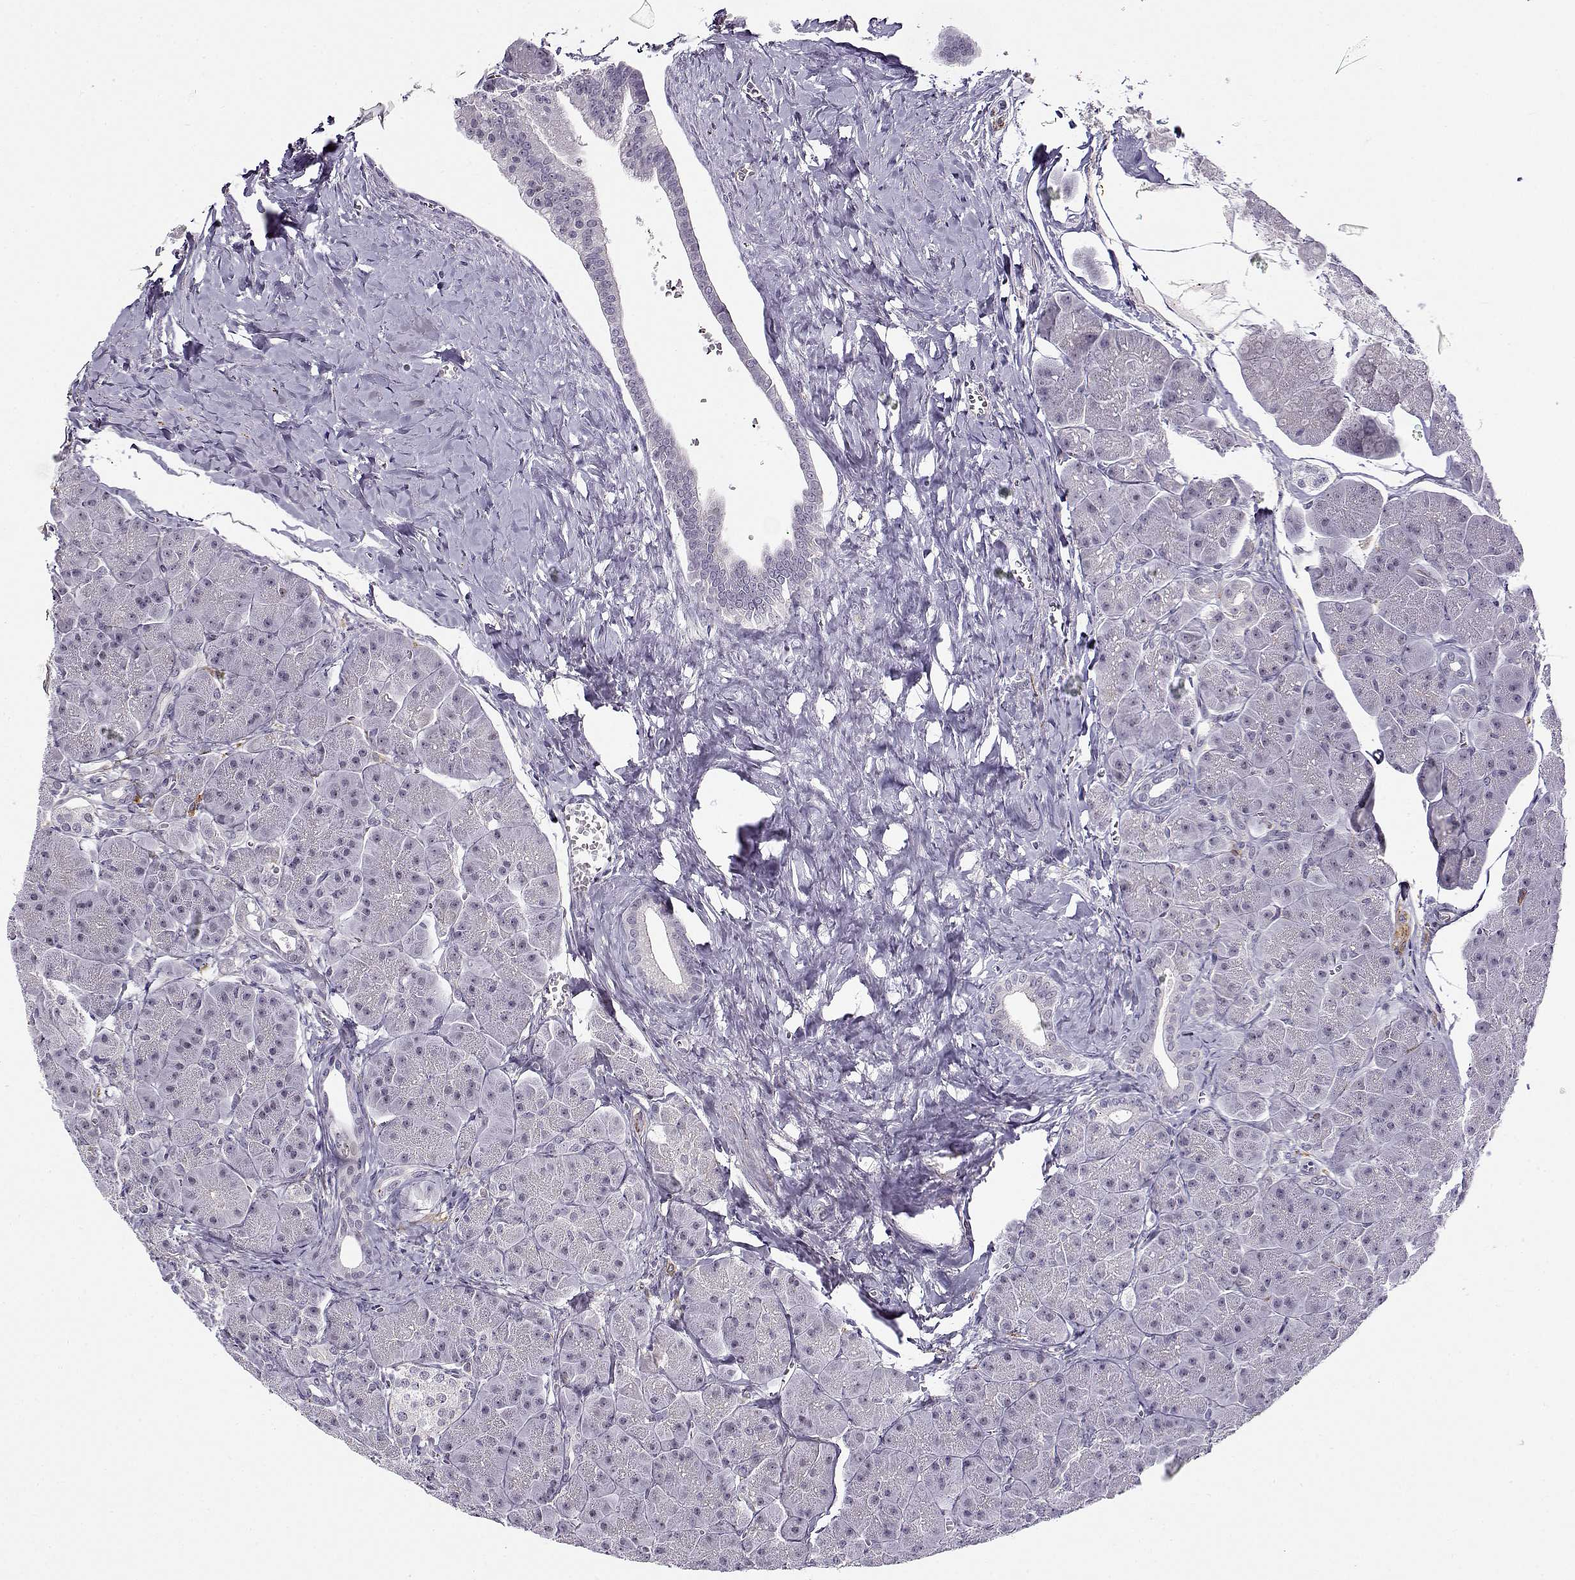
{"staining": {"intensity": "negative", "quantity": "none", "location": "none"}, "tissue": "pancreas", "cell_type": "Exocrine glandular cells", "image_type": "normal", "snomed": [{"axis": "morphology", "description": "Normal tissue, NOS"}, {"axis": "topography", "description": "Adipose tissue"}, {"axis": "topography", "description": "Pancreas"}, {"axis": "topography", "description": "Peripheral nerve tissue"}], "caption": "High power microscopy image of an immunohistochemistry (IHC) histopathology image of unremarkable pancreas, revealing no significant positivity in exocrine glandular cells. Brightfield microscopy of IHC stained with DAB (3,3'-diaminobenzidine) (brown) and hematoxylin (blue), captured at high magnification.", "gene": "BACH1", "patient": {"sex": "female", "age": 58}}